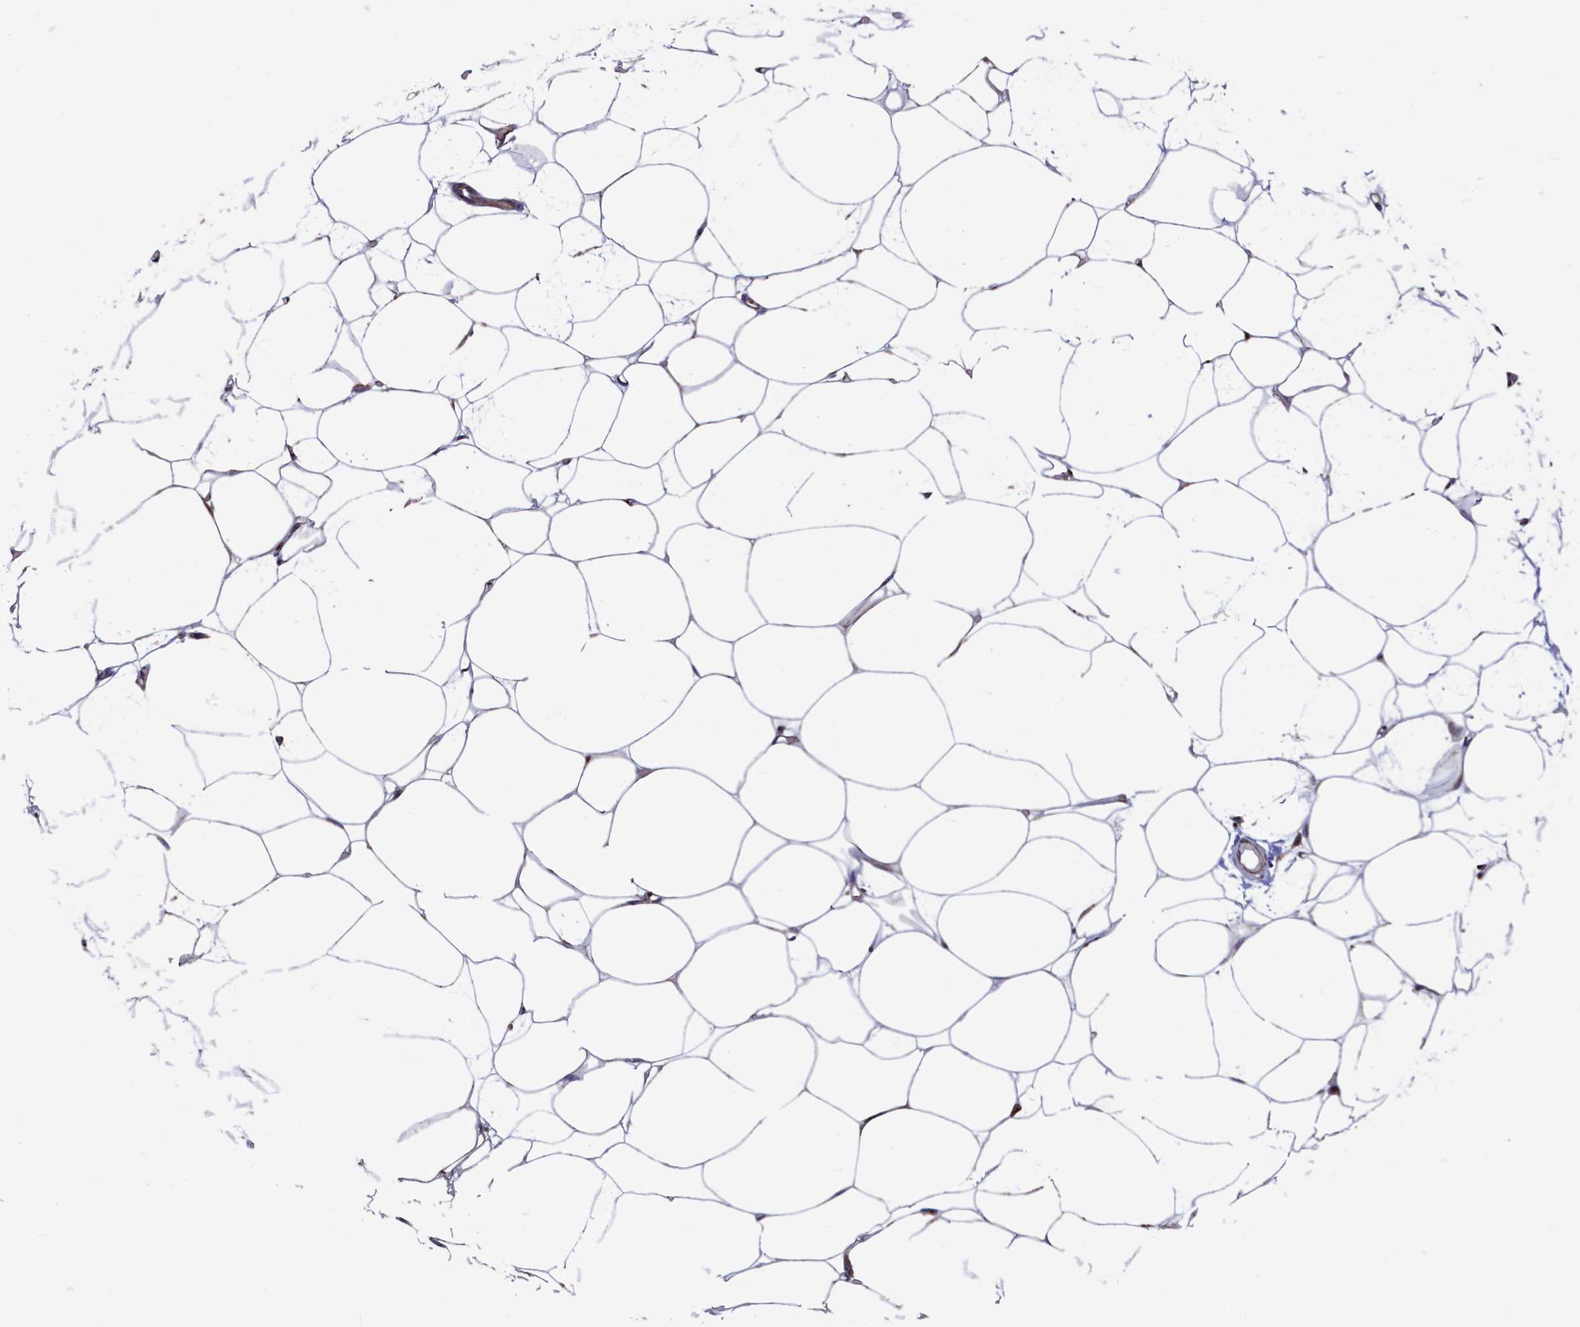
{"staining": {"intensity": "negative", "quantity": "none", "location": "none"}, "tissue": "adipose tissue", "cell_type": "Adipocytes", "image_type": "normal", "snomed": [{"axis": "morphology", "description": "Normal tissue, NOS"}, {"axis": "topography", "description": "Breast"}], "caption": "Protein analysis of unremarkable adipose tissue demonstrates no significant staining in adipocytes.", "gene": "MTFMT", "patient": {"sex": "female", "age": 23}}